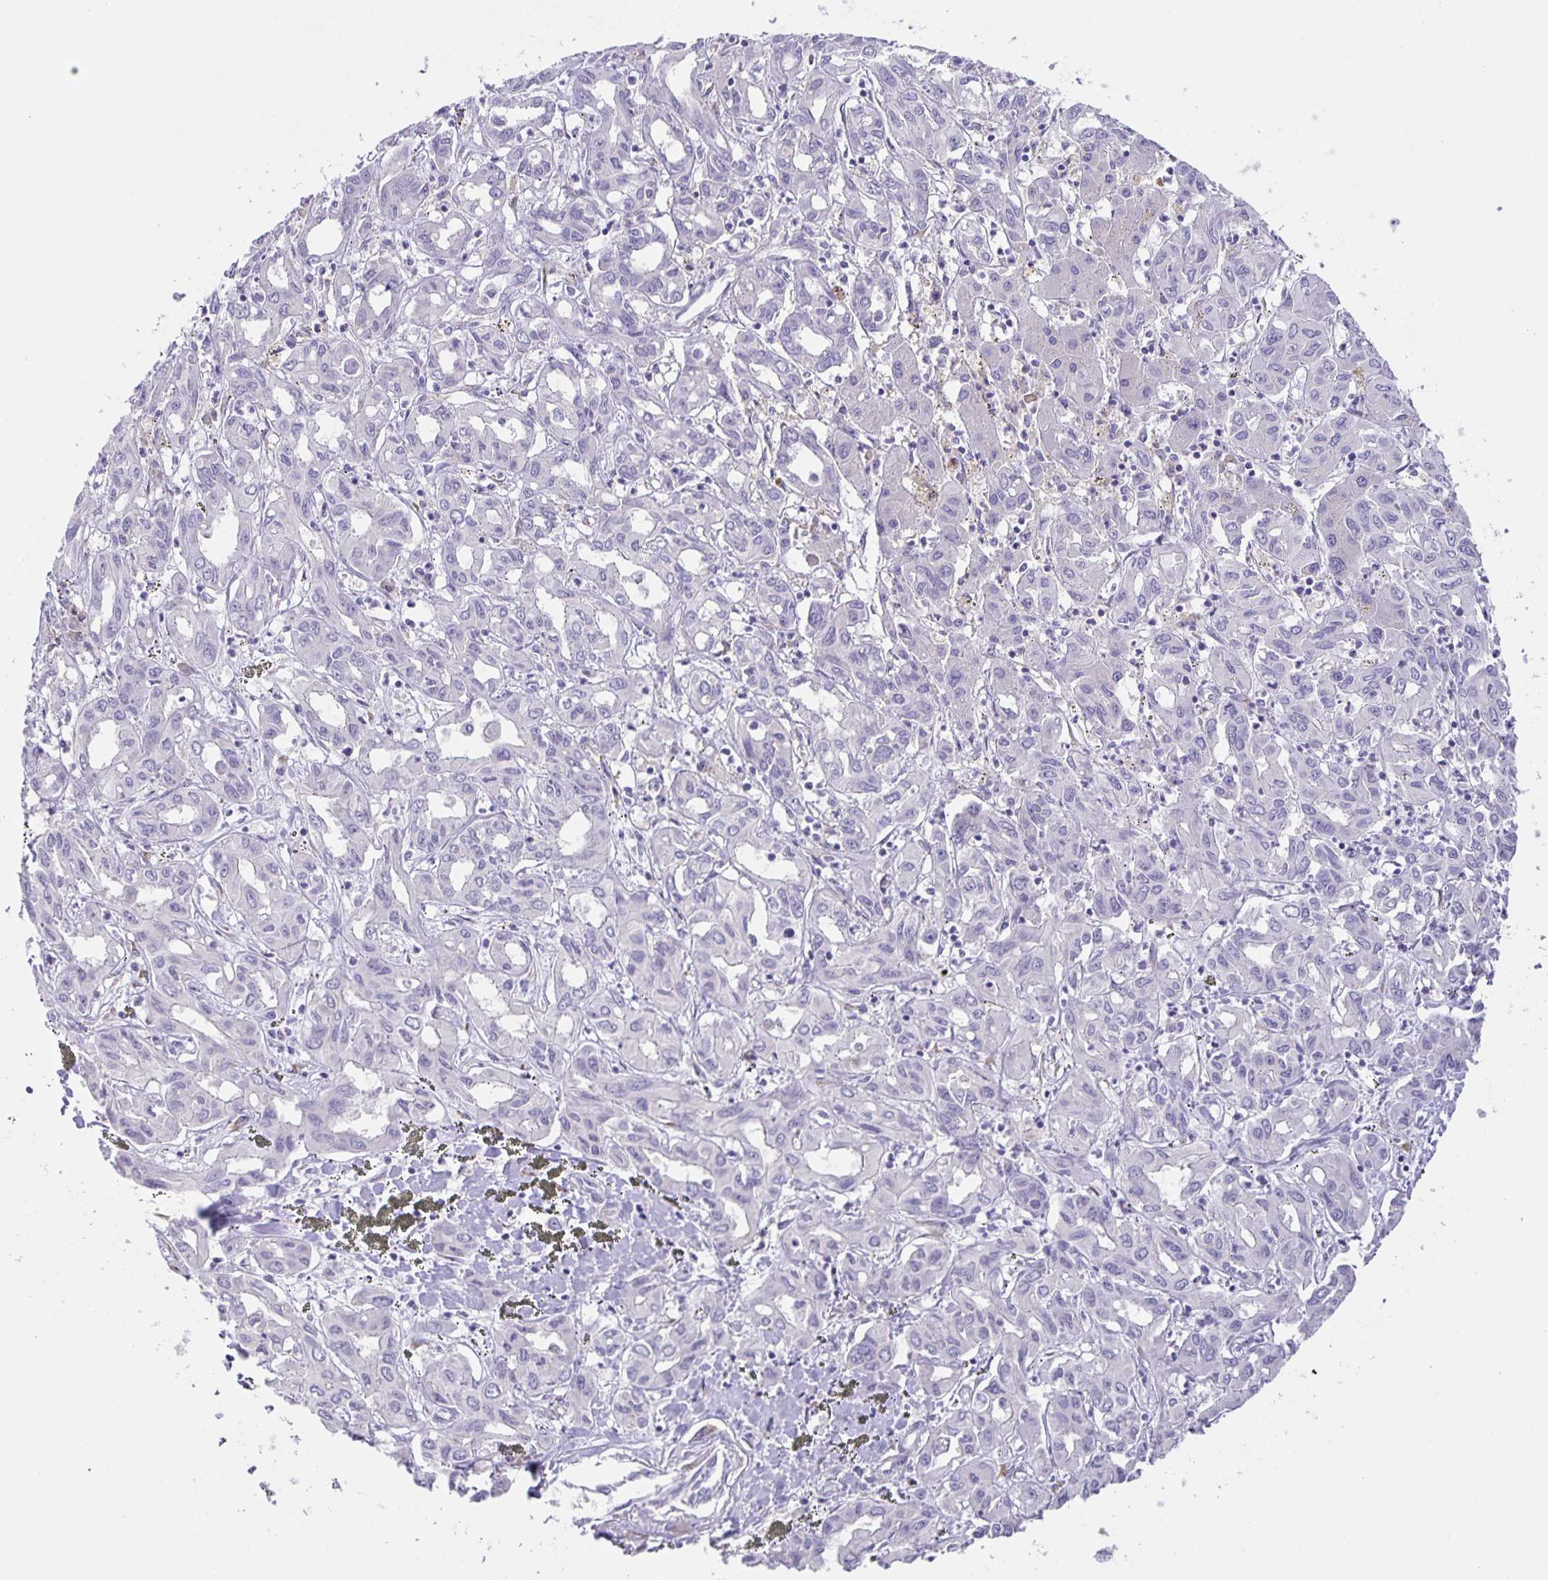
{"staining": {"intensity": "negative", "quantity": "none", "location": "none"}, "tissue": "liver cancer", "cell_type": "Tumor cells", "image_type": "cancer", "snomed": [{"axis": "morphology", "description": "Cholangiocarcinoma"}, {"axis": "topography", "description": "Liver"}], "caption": "A high-resolution photomicrograph shows IHC staining of liver cancer, which reveals no significant positivity in tumor cells.", "gene": "PRR36", "patient": {"sex": "female", "age": 60}}